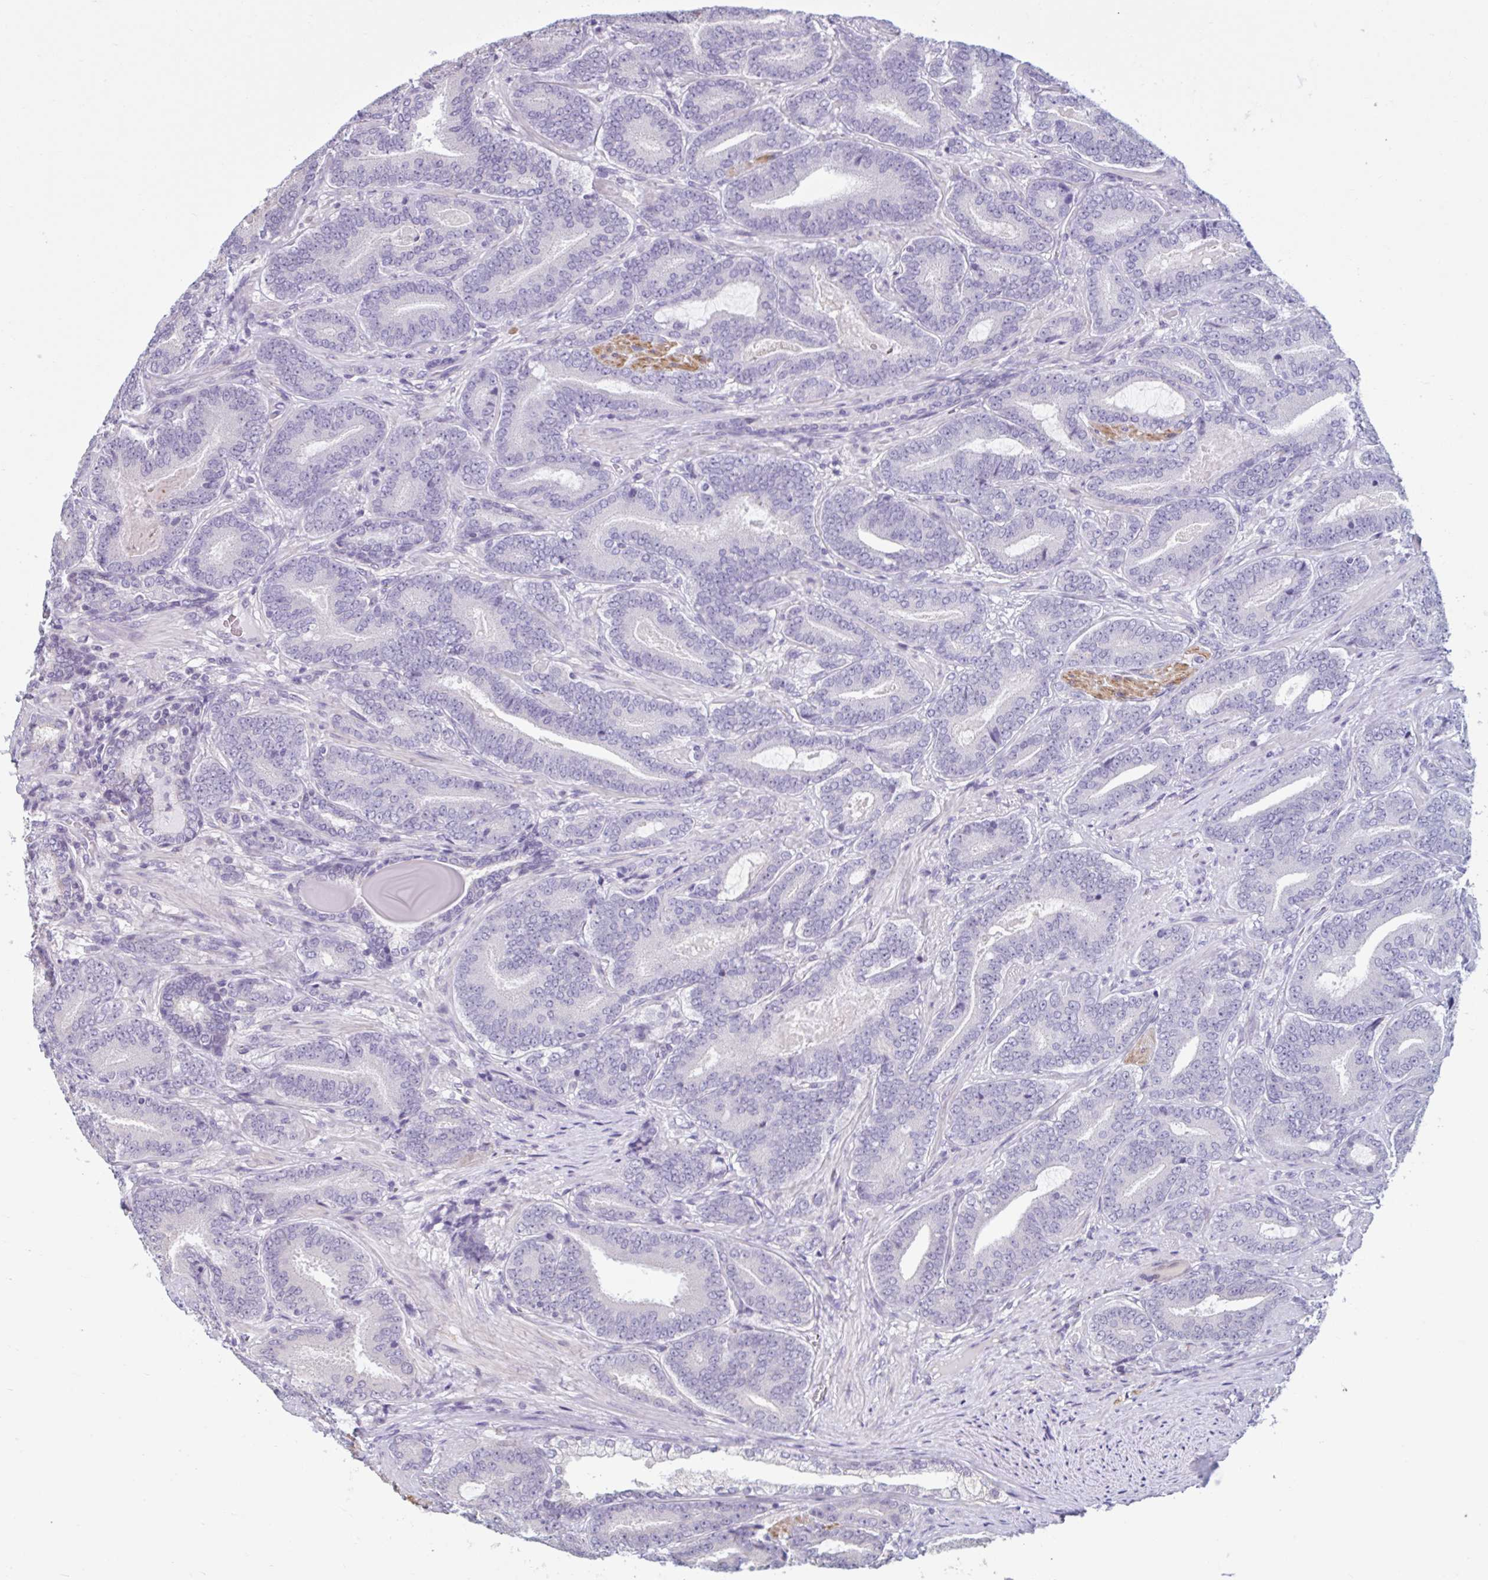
{"staining": {"intensity": "negative", "quantity": "none", "location": "none"}, "tissue": "prostate cancer", "cell_type": "Tumor cells", "image_type": "cancer", "snomed": [{"axis": "morphology", "description": "Adenocarcinoma, High grade"}, {"axis": "topography", "description": "Prostate"}], "caption": "This is a micrograph of immunohistochemistry (IHC) staining of prostate cancer, which shows no expression in tumor cells.", "gene": "CDH19", "patient": {"sex": "male", "age": 62}}